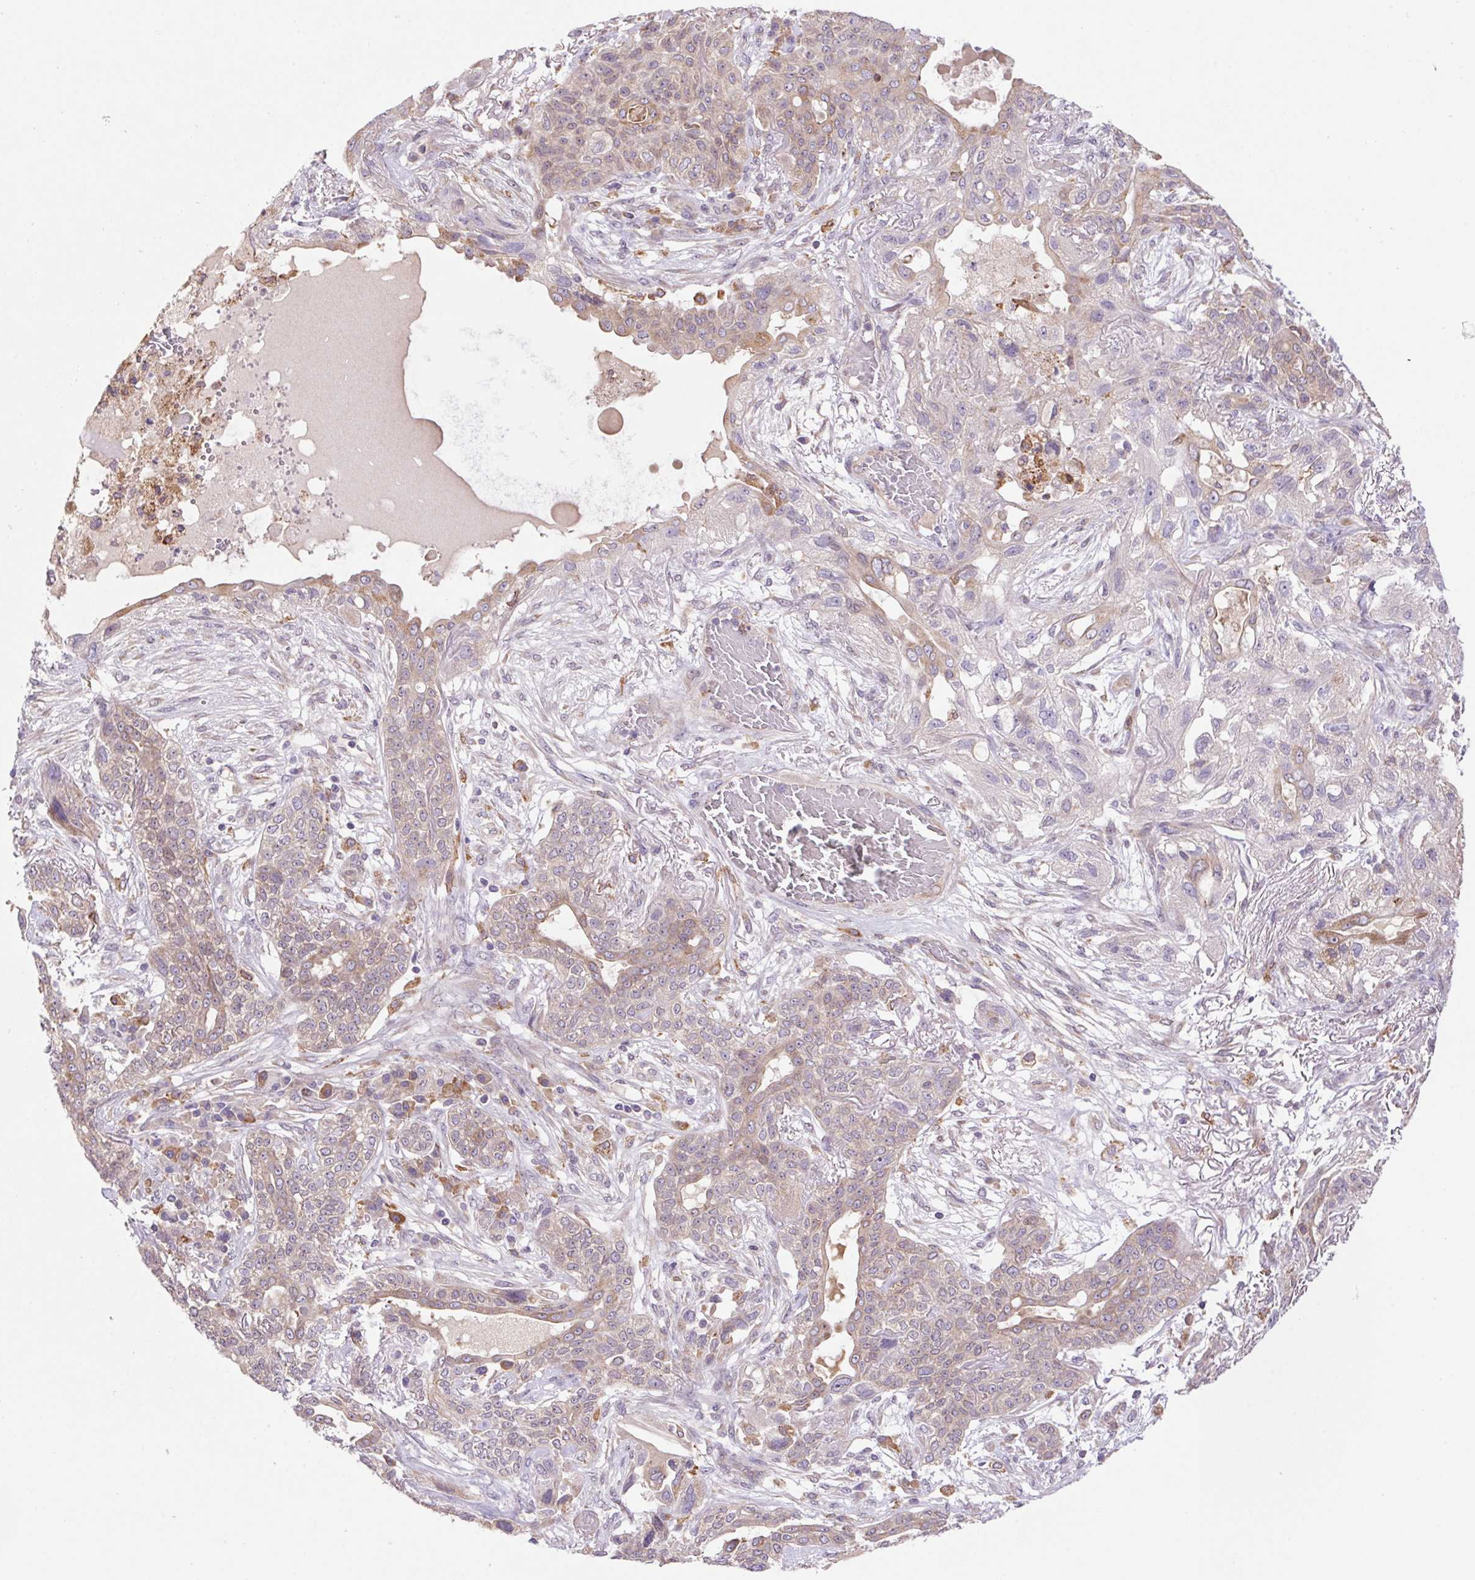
{"staining": {"intensity": "weak", "quantity": "25%-75%", "location": "cytoplasmic/membranous"}, "tissue": "lung cancer", "cell_type": "Tumor cells", "image_type": "cancer", "snomed": [{"axis": "morphology", "description": "Squamous cell carcinoma, NOS"}, {"axis": "topography", "description": "Lung"}], "caption": "Immunohistochemical staining of human lung squamous cell carcinoma reveals low levels of weak cytoplasmic/membranous expression in approximately 25%-75% of tumor cells.", "gene": "KLHL20", "patient": {"sex": "female", "age": 70}}